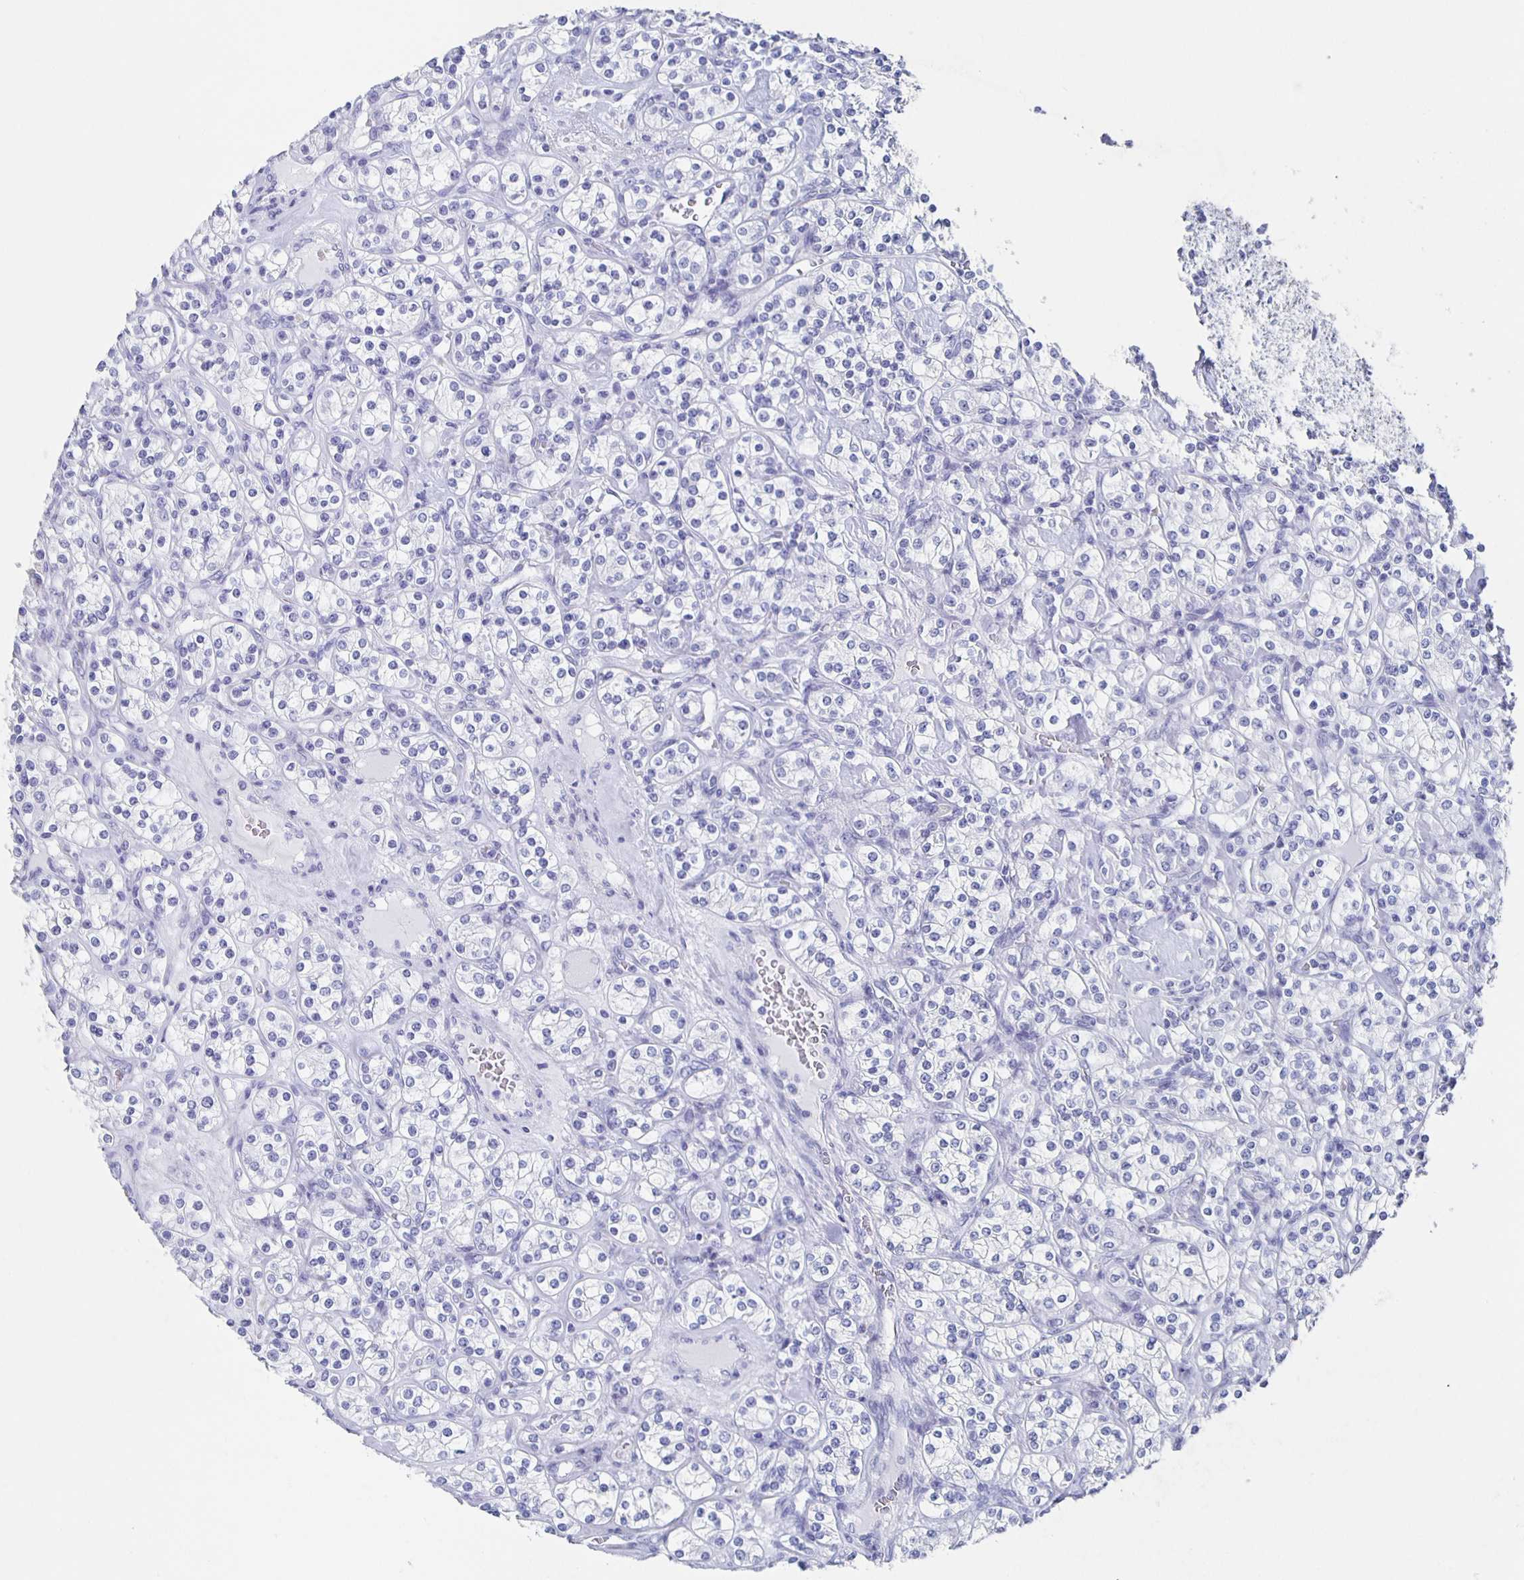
{"staining": {"intensity": "negative", "quantity": "none", "location": "none"}, "tissue": "renal cancer", "cell_type": "Tumor cells", "image_type": "cancer", "snomed": [{"axis": "morphology", "description": "Adenocarcinoma, NOS"}, {"axis": "topography", "description": "Kidney"}], "caption": "Immunohistochemical staining of human adenocarcinoma (renal) reveals no significant positivity in tumor cells.", "gene": "SLC34A2", "patient": {"sex": "male", "age": 77}}